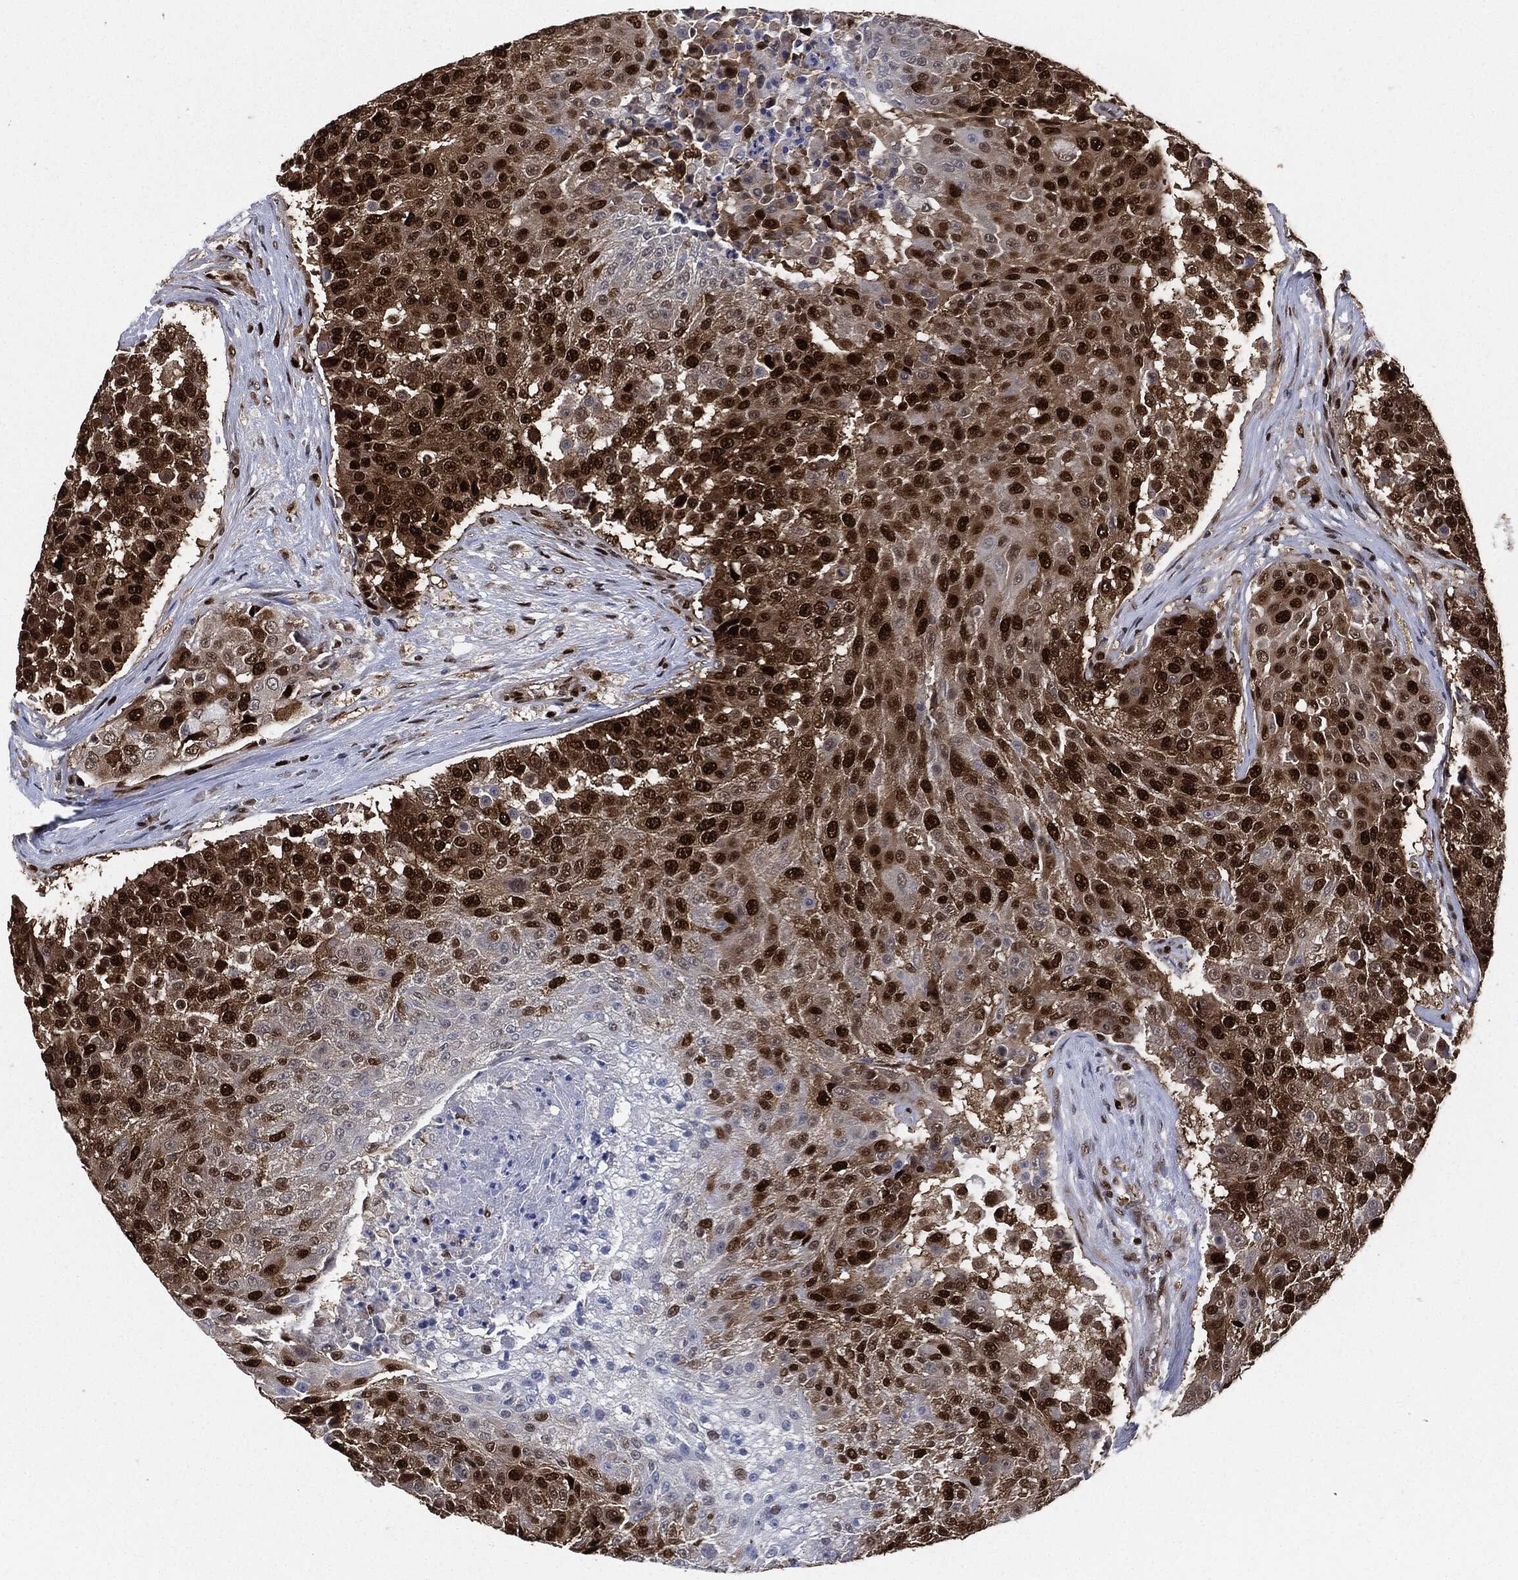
{"staining": {"intensity": "strong", "quantity": ">75%", "location": "nuclear"}, "tissue": "urothelial cancer", "cell_type": "Tumor cells", "image_type": "cancer", "snomed": [{"axis": "morphology", "description": "Urothelial carcinoma, High grade"}, {"axis": "topography", "description": "Urinary bladder"}], "caption": "A brown stain shows strong nuclear staining of a protein in human urothelial cancer tumor cells.", "gene": "PCNA", "patient": {"sex": "female", "age": 63}}